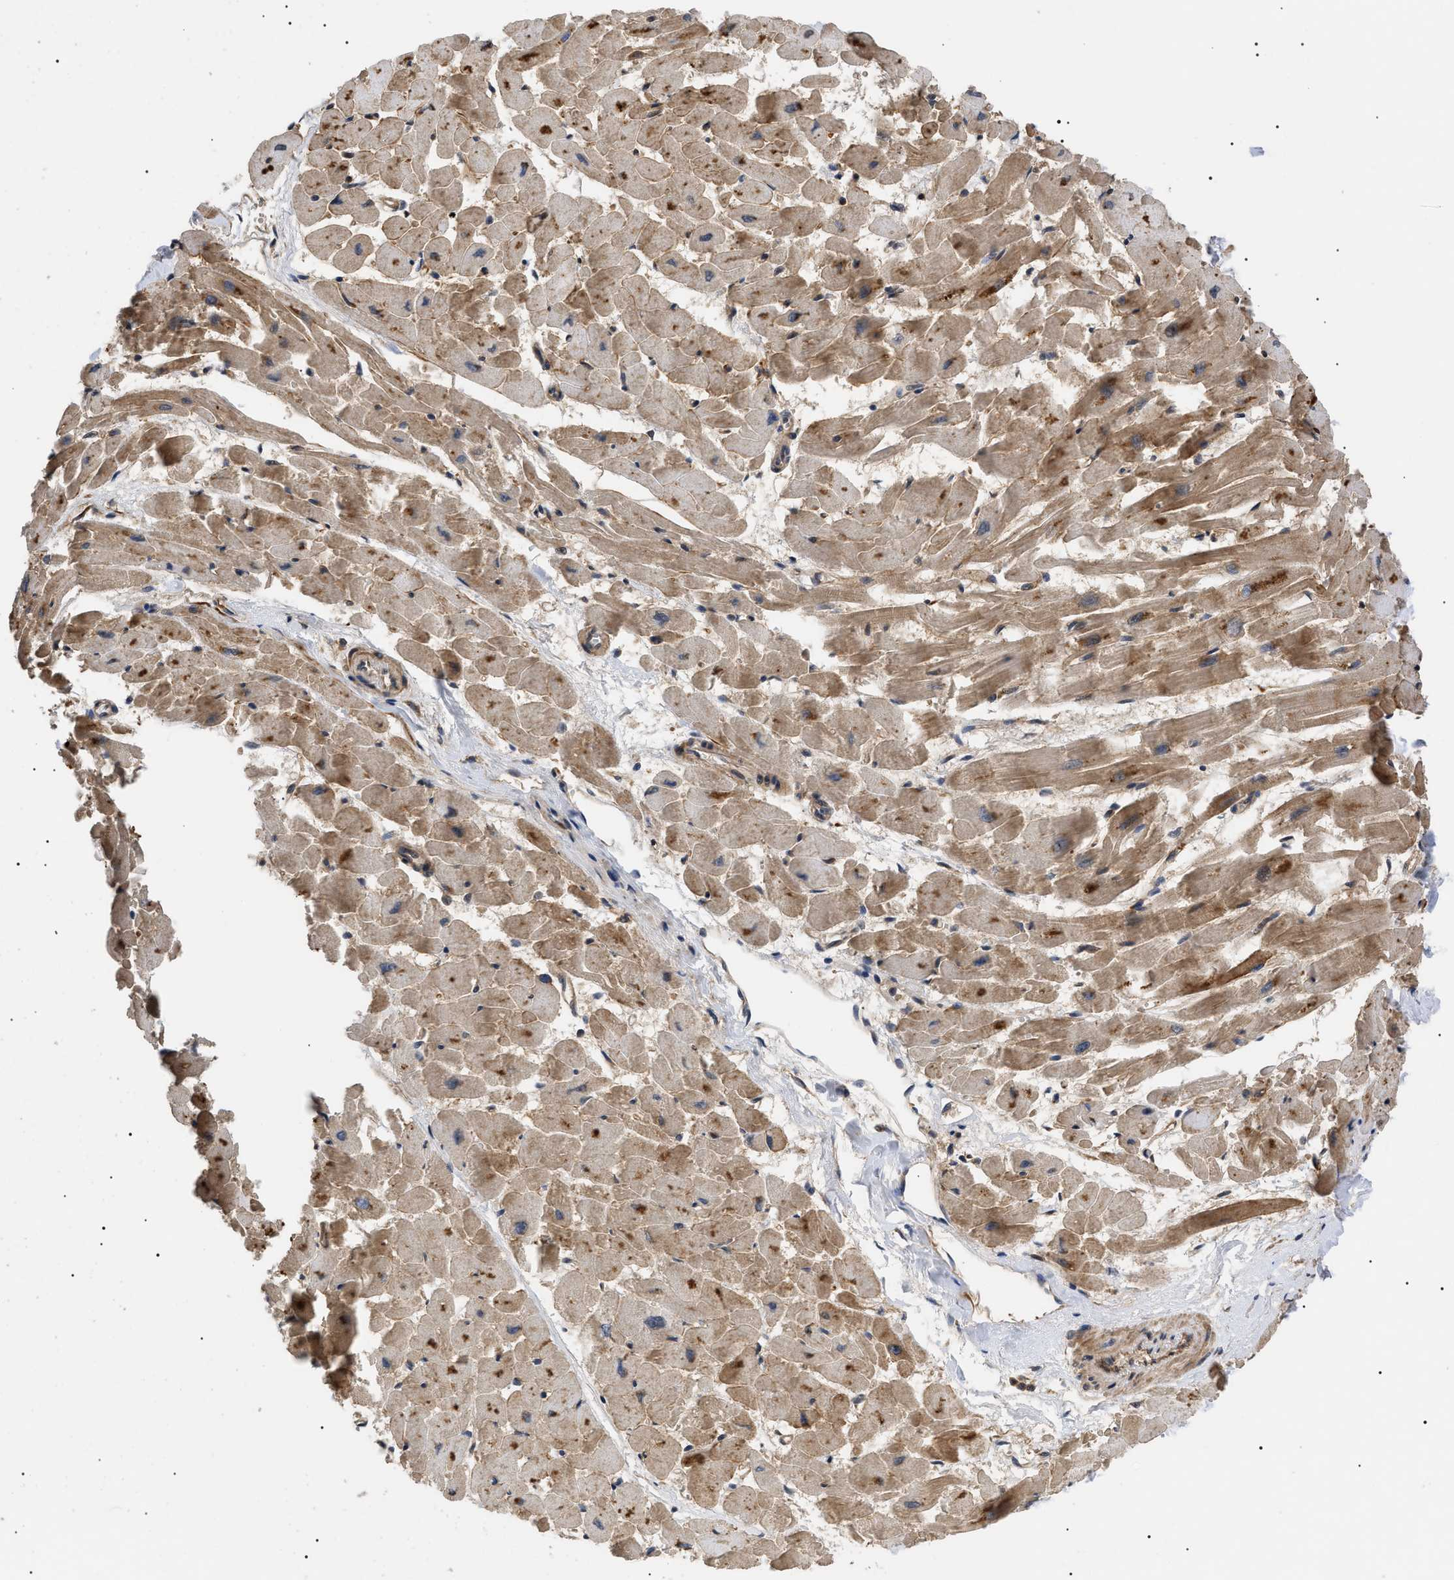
{"staining": {"intensity": "moderate", "quantity": ">75%", "location": "cytoplasmic/membranous"}, "tissue": "heart muscle", "cell_type": "Cardiomyocytes", "image_type": "normal", "snomed": [{"axis": "morphology", "description": "Normal tissue, NOS"}, {"axis": "topography", "description": "Heart"}], "caption": "Cardiomyocytes exhibit medium levels of moderate cytoplasmic/membranous staining in approximately >75% of cells in benign heart muscle.", "gene": "ASTL", "patient": {"sex": "female", "age": 19}}